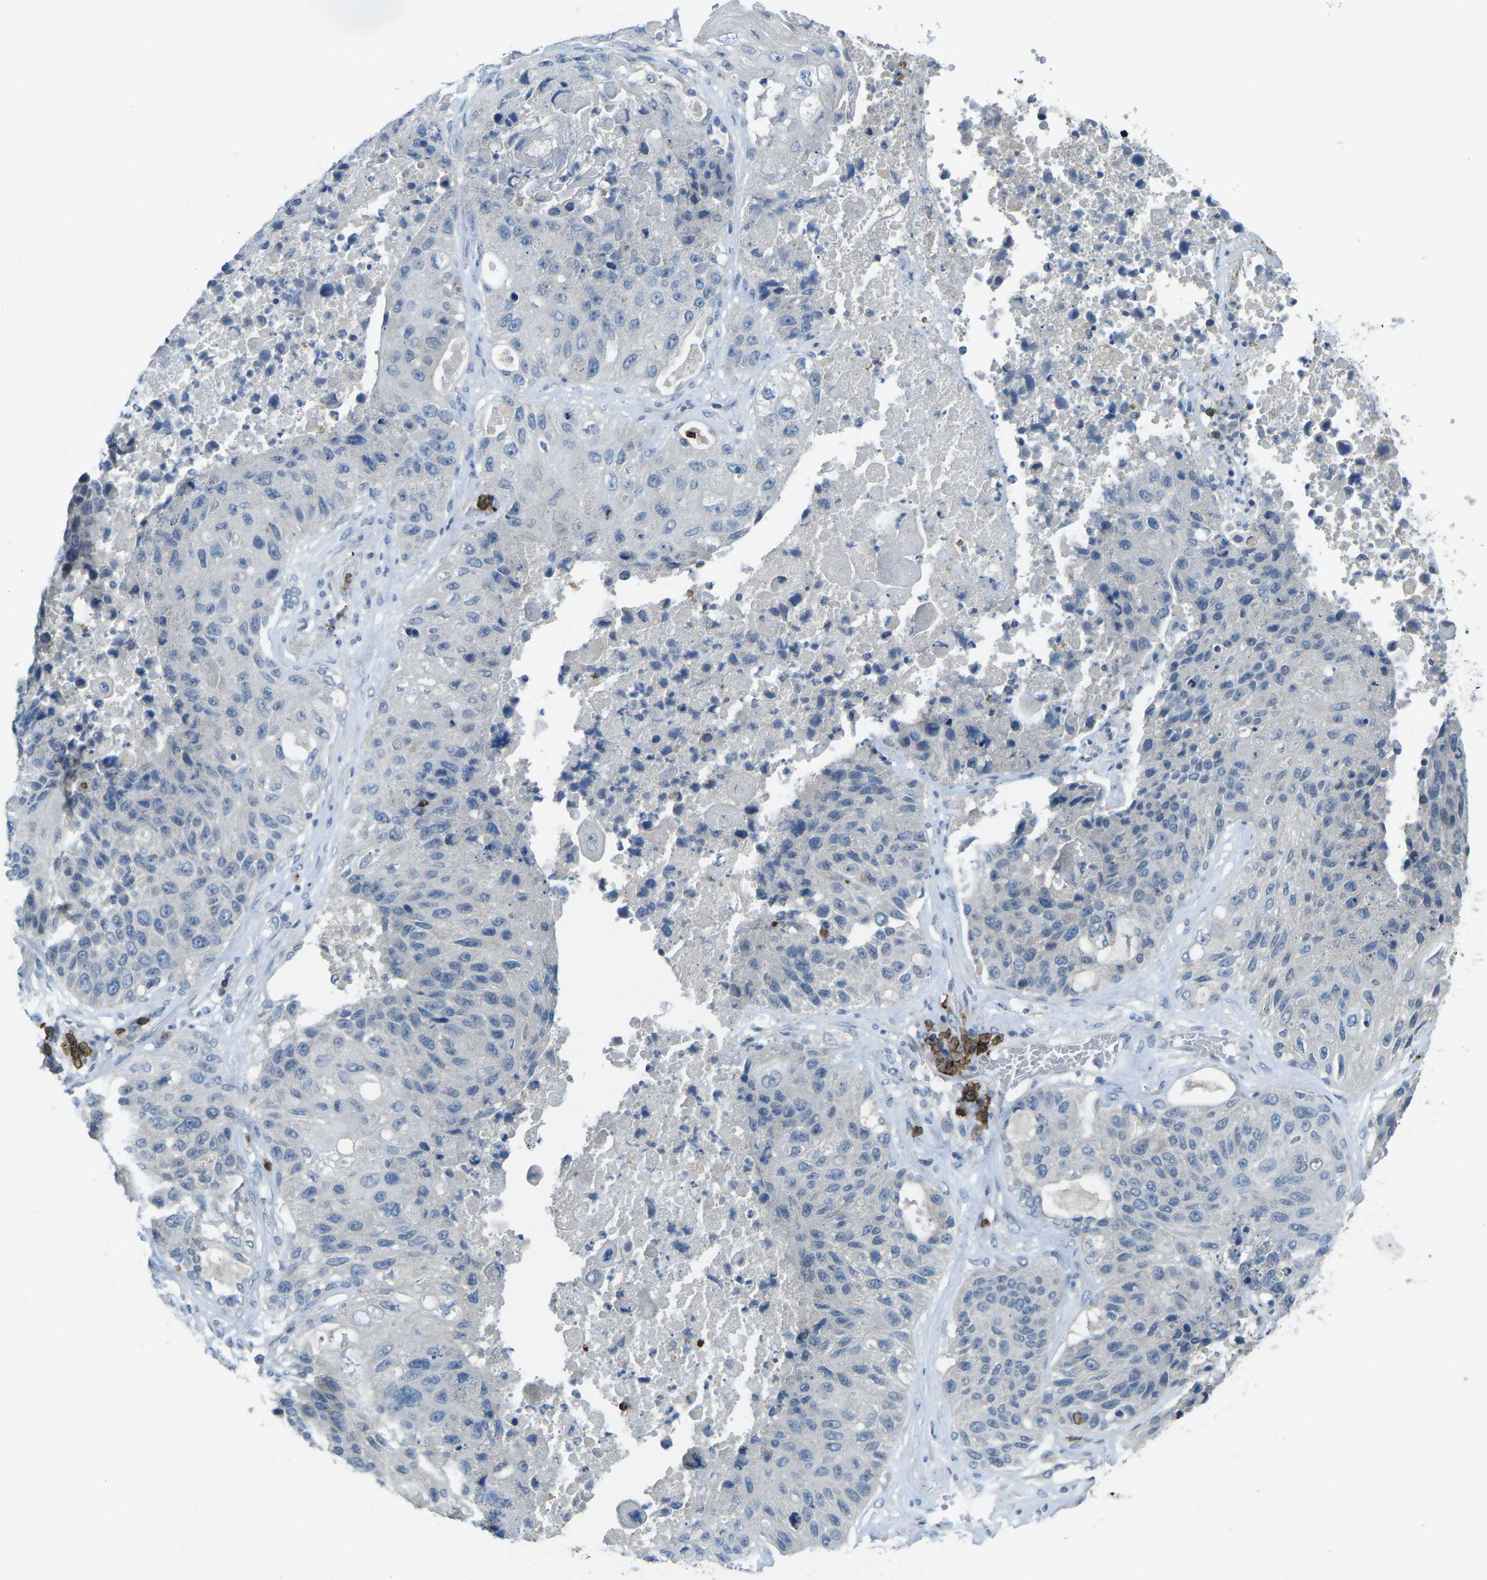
{"staining": {"intensity": "negative", "quantity": "none", "location": "none"}, "tissue": "lung cancer", "cell_type": "Tumor cells", "image_type": "cancer", "snomed": [{"axis": "morphology", "description": "Squamous cell carcinoma, NOS"}, {"axis": "topography", "description": "Lung"}], "caption": "A micrograph of lung cancer (squamous cell carcinoma) stained for a protein demonstrates no brown staining in tumor cells.", "gene": "CD19", "patient": {"sex": "male", "age": 61}}